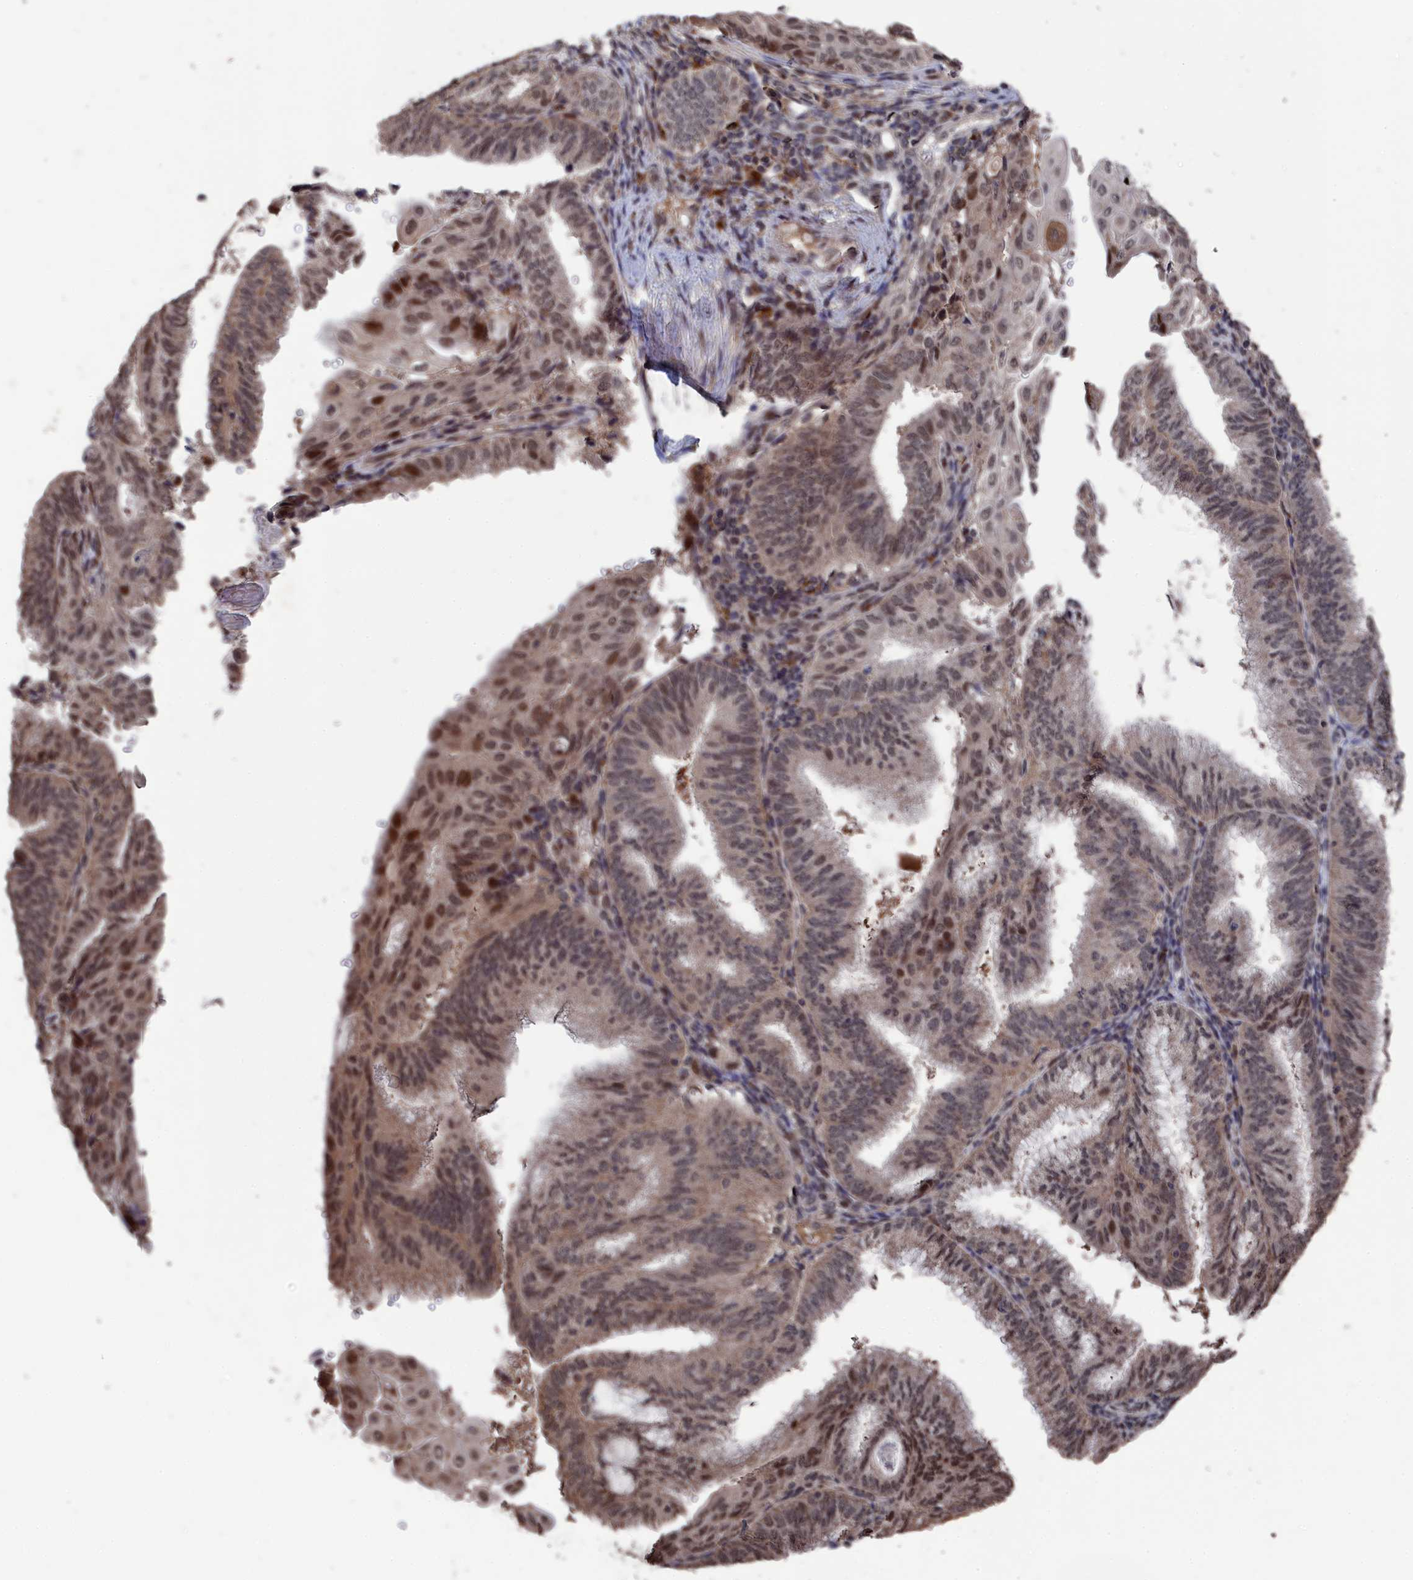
{"staining": {"intensity": "moderate", "quantity": ">75%", "location": "nuclear"}, "tissue": "endometrial cancer", "cell_type": "Tumor cells", "image_type": "cancer", "snomed": [{"axis": "morphology", "description": "Adenocarcinoma, NOS"}, {"axis": "topography", "description": "Endometrium"}], "caption": "Brown immunohistochemical staining in human endometrial adenocarcinoma exhibits moderate nuclear staining in approximately >75% of tumor cells. Ihc stains the protein in brown and the nuclei are stained blue.", "gene": "CEACAM21", "patient": {"sex": "female", "age": 49}}